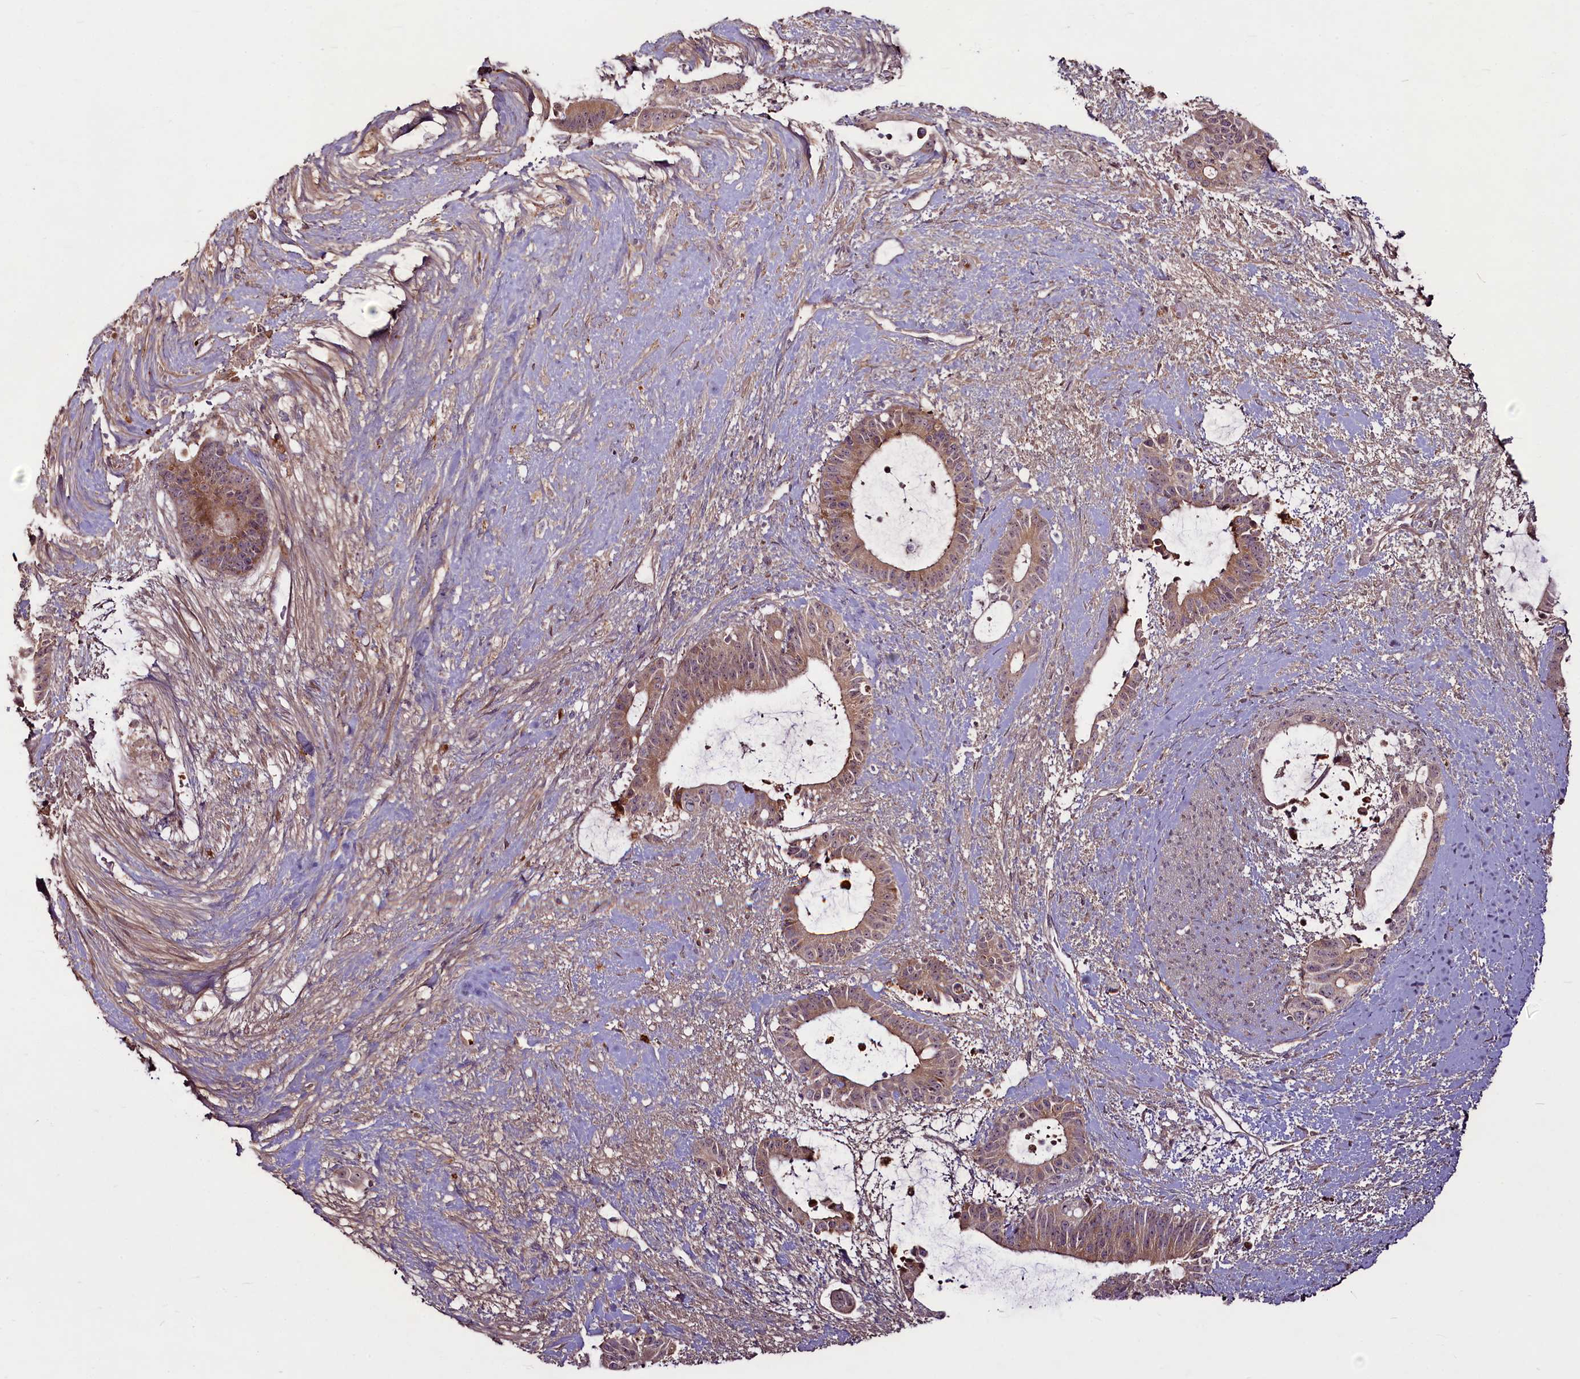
{"staining": {"intensity": "weak", "quantity": ">75%", "location": "cytoplasmic/membranous,nuclear"}, "tissue": "liver cancer", "cell_type": "Tumor cells", "image_type": "cancer", "snomed": [{"axis": "morphology", "description": "Normal tissue, NOS"}, {"axis": "morphology", "description": "Cholangiocarcinoma"}, {"axis": "topography", "description": "Liver"}, {"axis": "topography", "description": "Peripheral nerve tissue"}], "caption": "DAB (3,3'-diaminobenzidine) immunohistochemical staining of human liver cancer (cholangiocarcinoma) reveals weak cytoplasmic/membranous and nuclear protein staining in about >75% of tumor cells.", "gene": "RSBN1", "patient": {"sex": "female", "age": 73}}